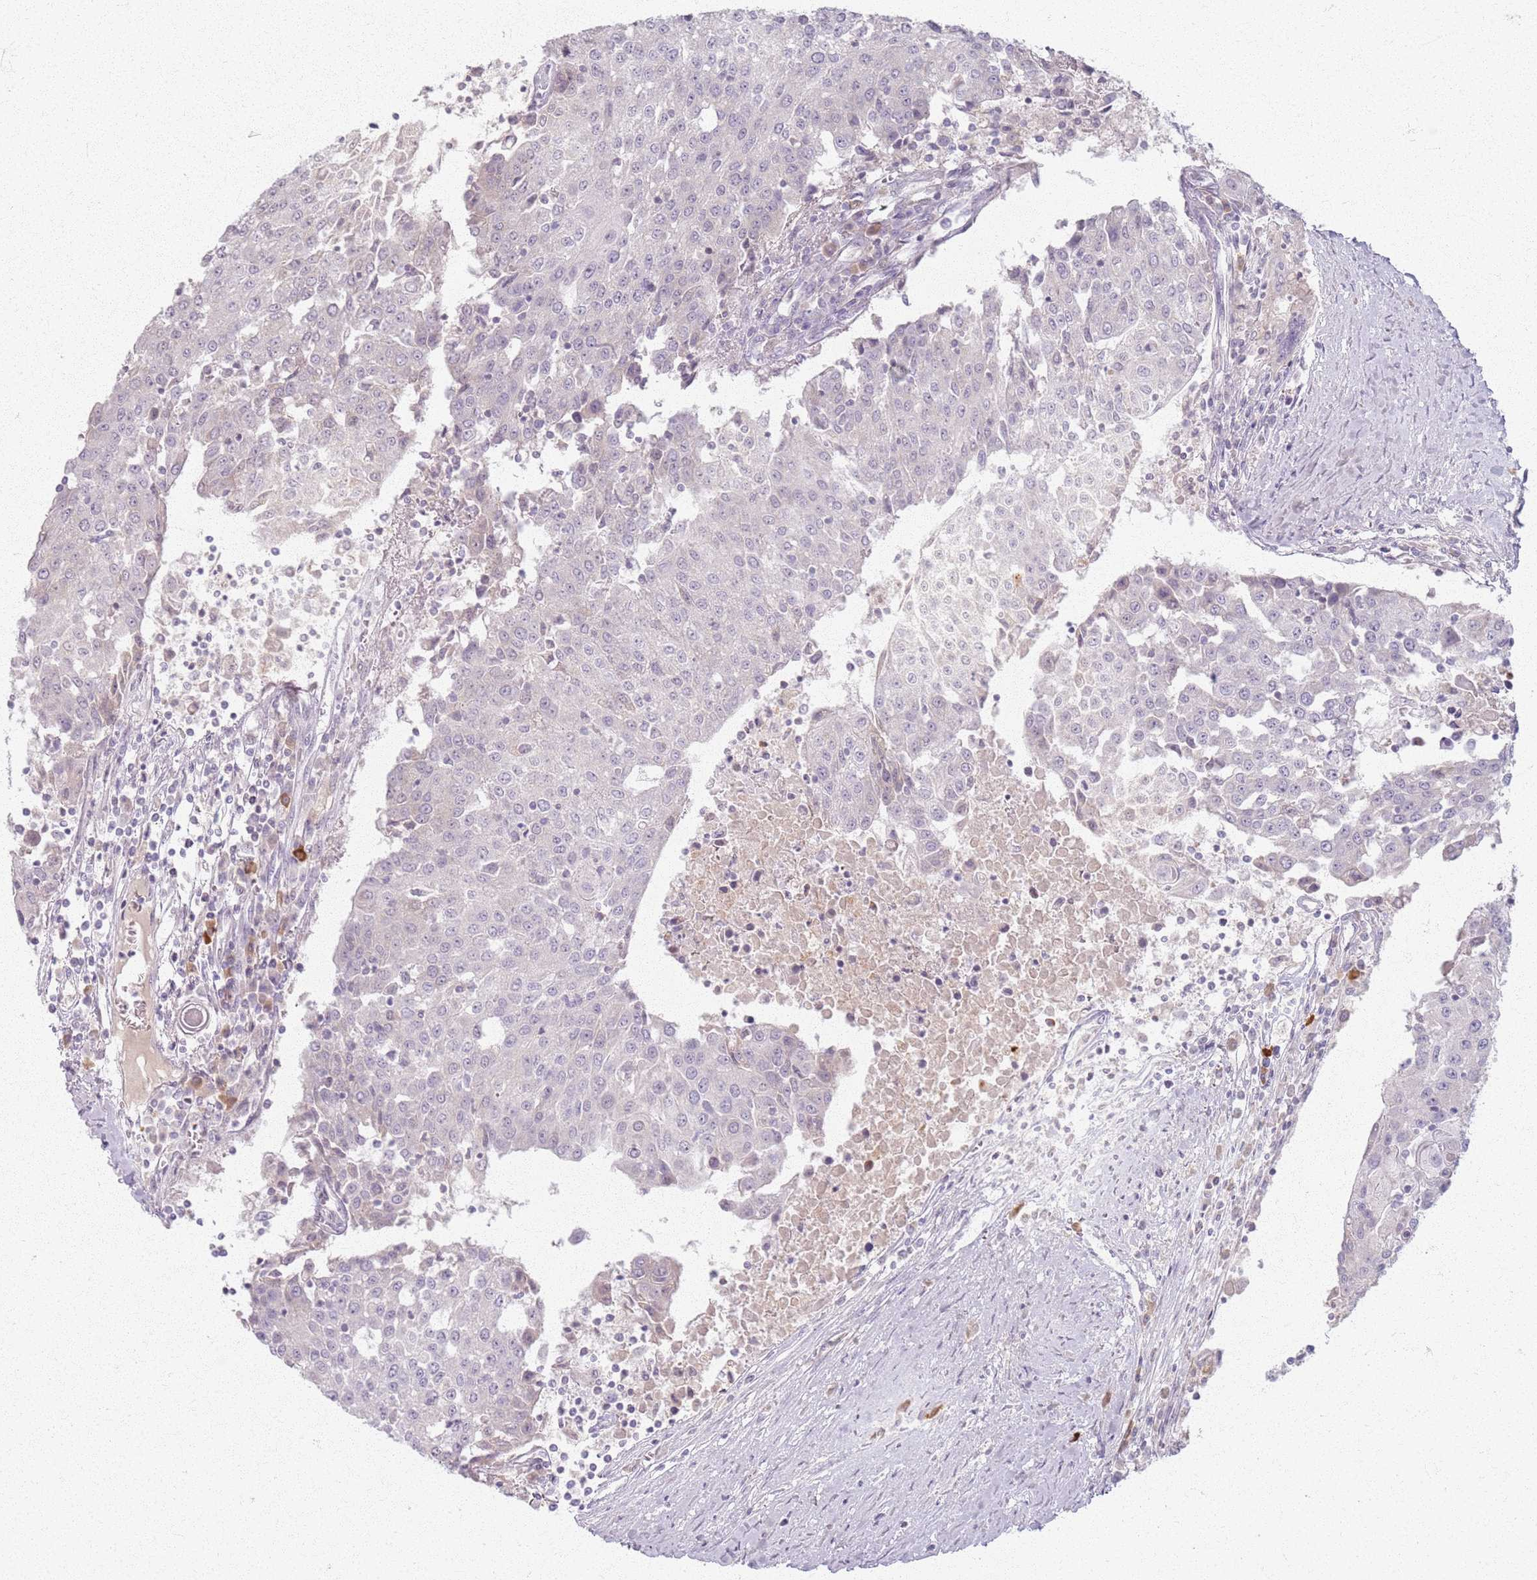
{"staining": {"intensity": "negative", "quantity": "none", "location": "none"}, "tissue": "urothelial cancer", "cell_type": "Tumor cells", "image_type": "cancer", "snomed": [{"axis": "morphology", "description": "Urothelial carcinoma, High grade"}, {"axis": "topography", "description": "Urinary bladder"}], "caption": "Tumor cells are negative for brown protein staining in high-grade urothelial carcinoma.", "gene": "CRIPT", "patient": {"sex": "female", "age": 85}}